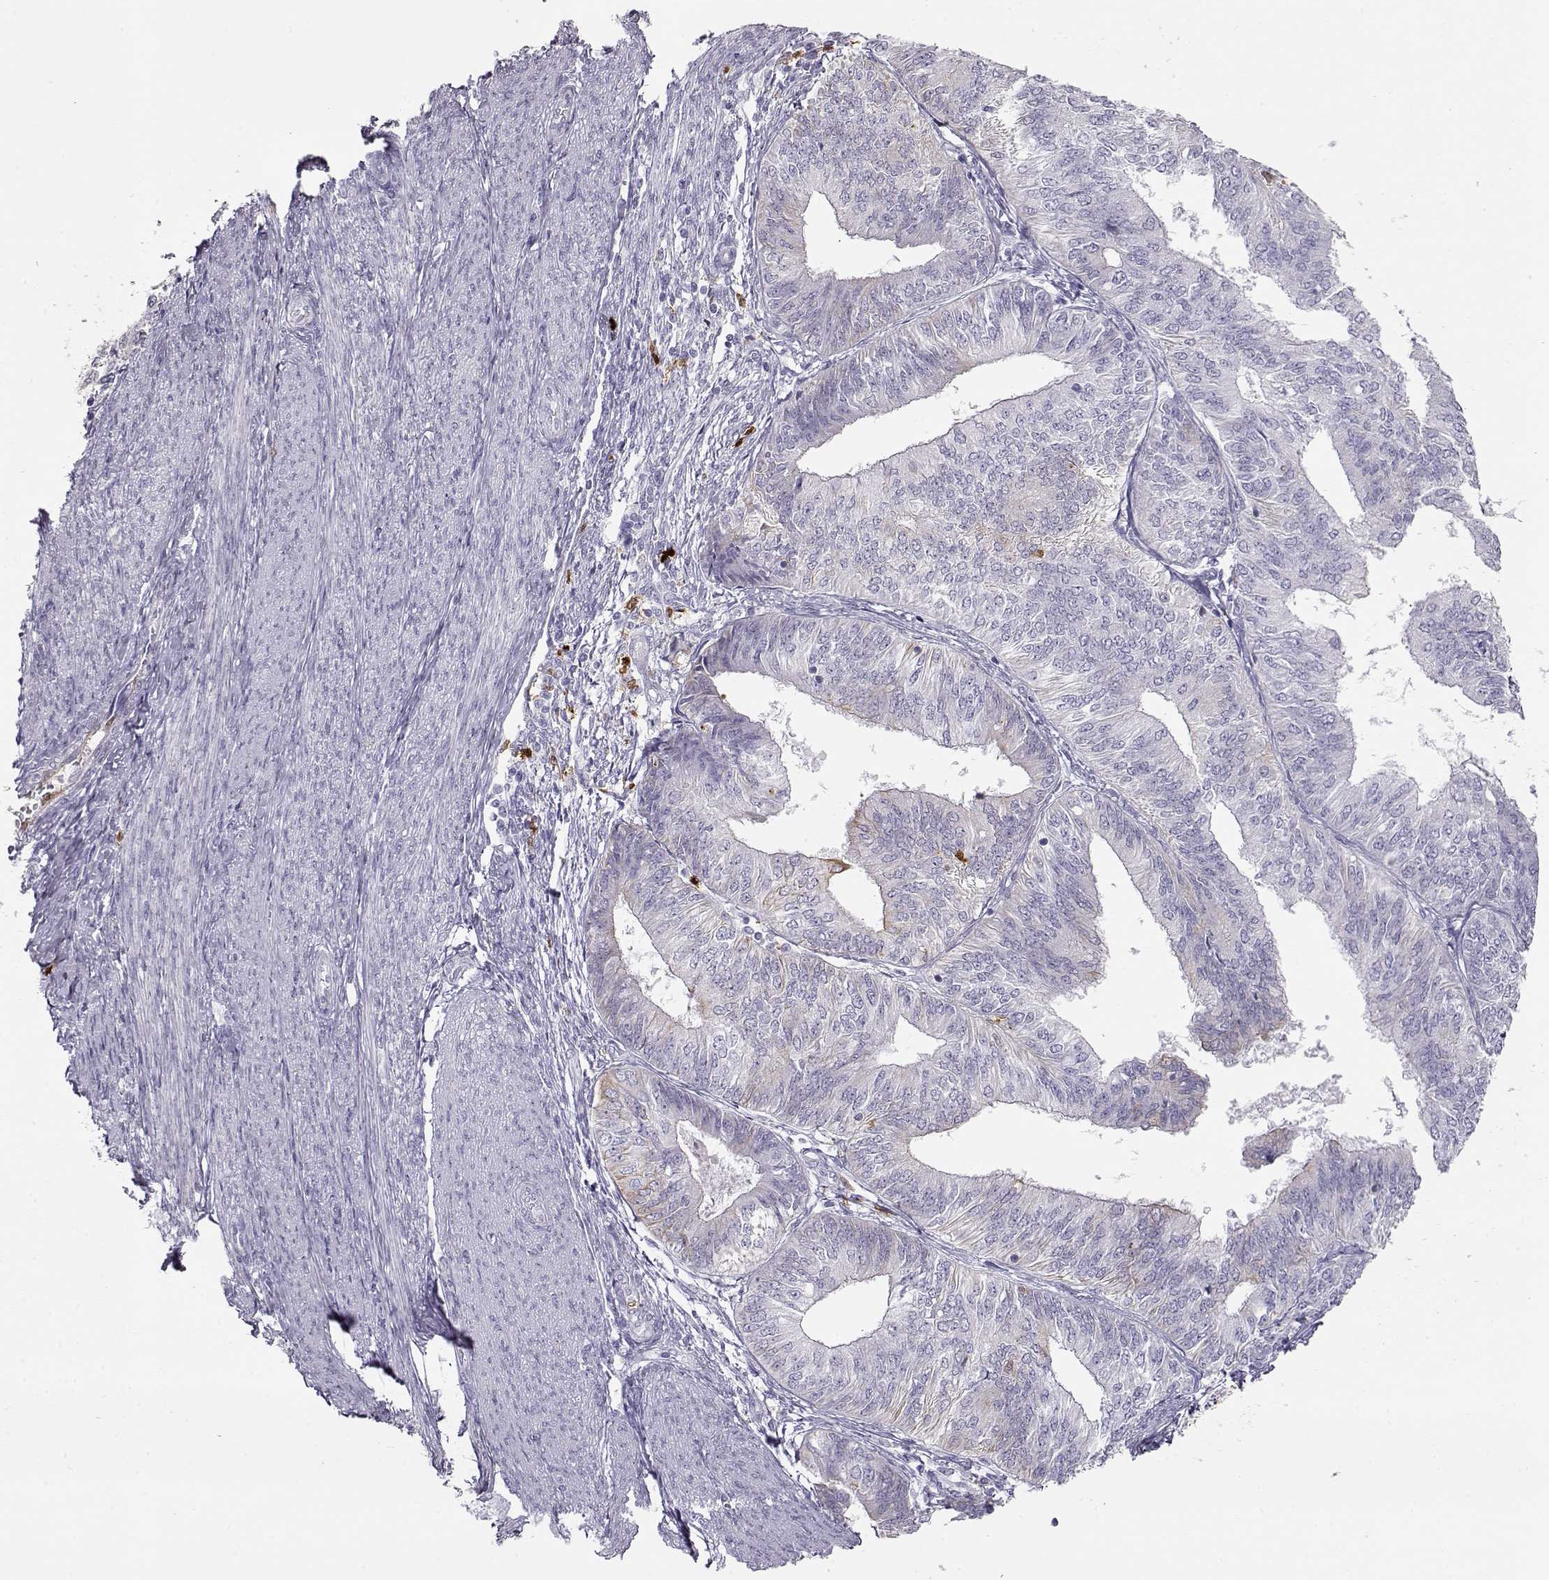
{"staining": {"intensity": "negative", "quantity": "none", "location": "none"}, "tissue": "endometrial cancer", "cell_type": "Tumor cells", "image_type": "cancer", "snomed": [{"axis": "morphology", "description": "Adenocarcinoma, NOS"}, {"axis": "topography", "description": "Endometrium"}], "caption": "The immunohistochemistry (IHC) image has no significant staining in tumor cells of endometrial adenocarcinoma tissue. (IHC, brightfield microscopy, high magnification).", "gene": "S100B", "patient": {"sex": "female", "age": 58}}